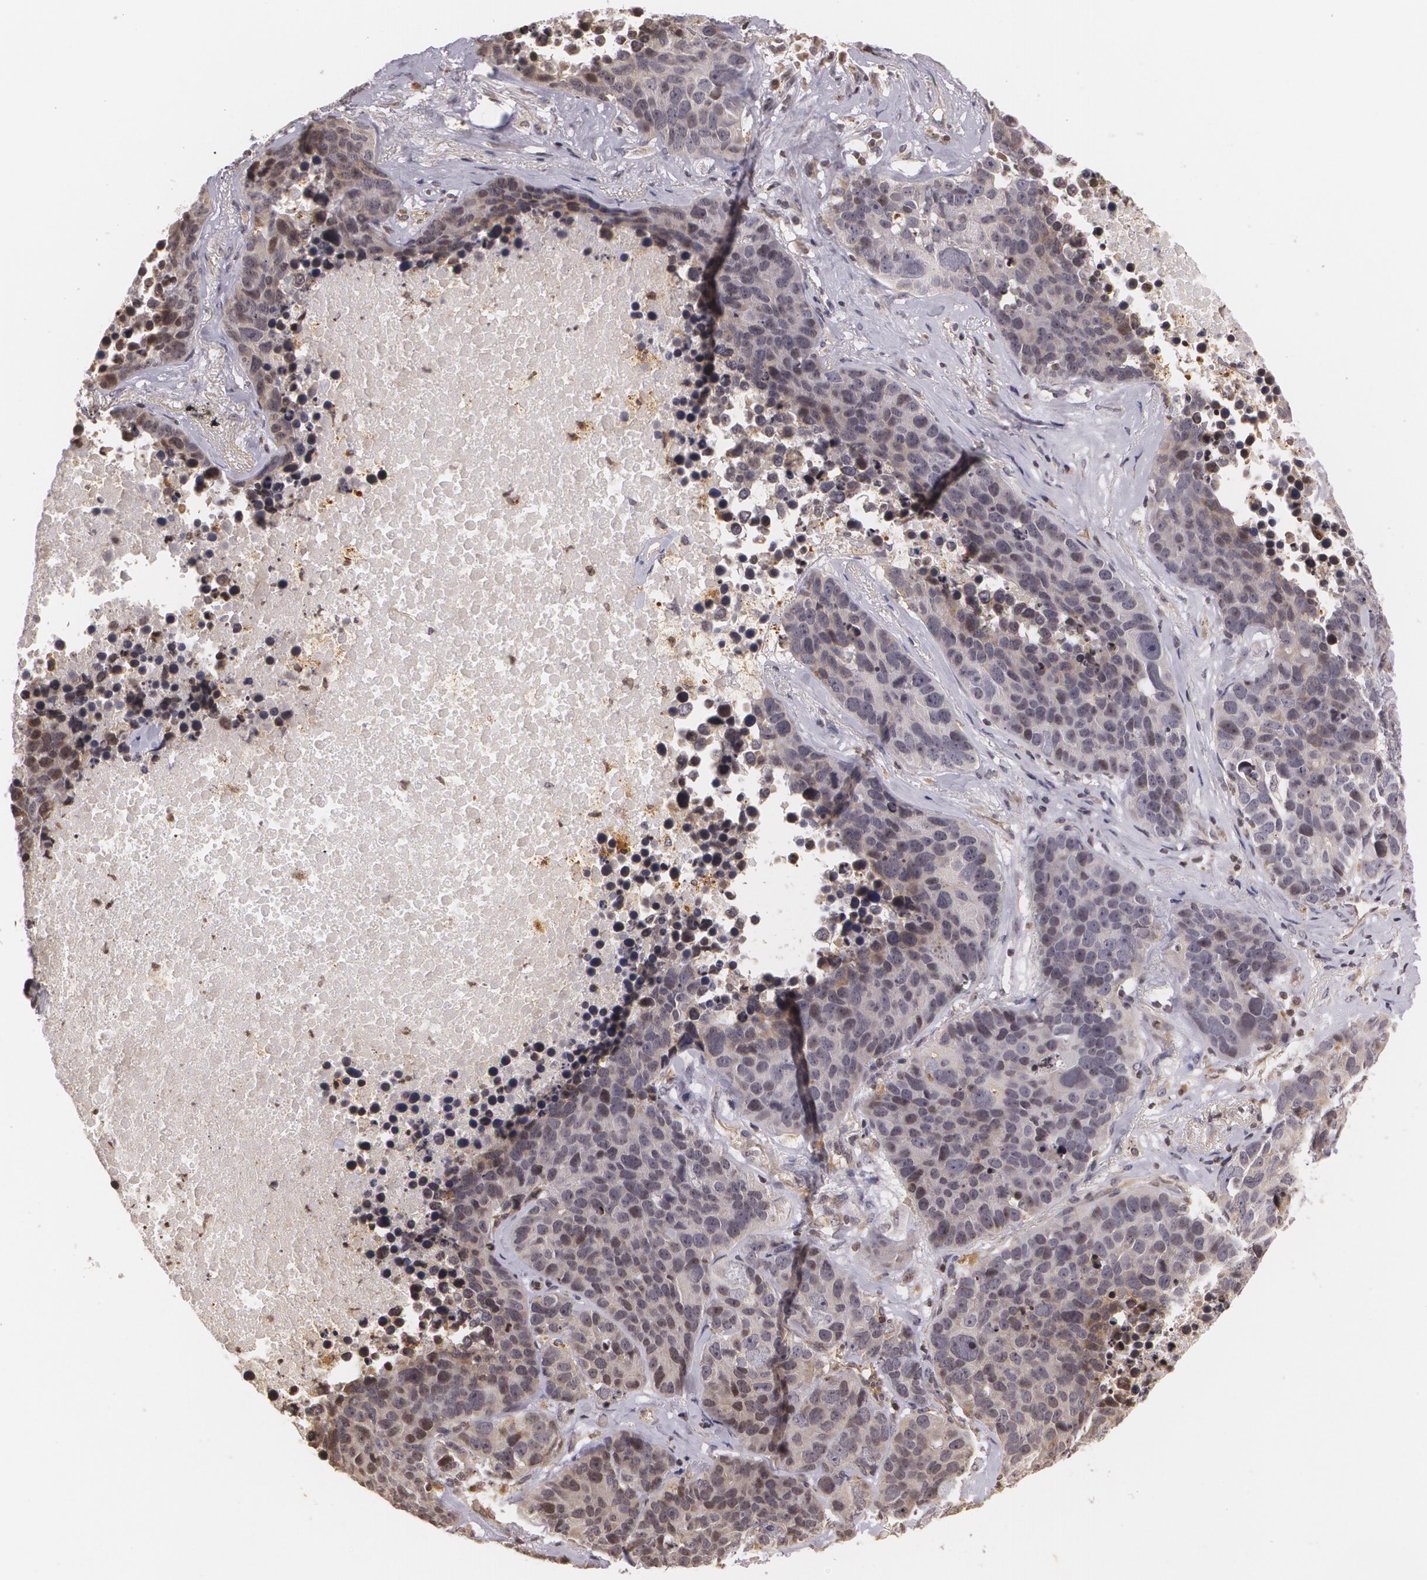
{"staining": {"intensity": "weak", "quantity": "25%-75%", "location": "cytoplasmic/membranous,nuclear"}, "tissue": "lung cancer", "cell_type": "Tumor cells", "image_type": "cancer", "snomed": [{"axis": "morphology", "description": "Carcinoid, malignant, NOS"}, {"axis": "topography", "description": "Lung"}], "caption": "IHC image of human malignant carcinoid (lung) stained for a protein (brown), which demonstrates low levels of weak cytoplasmic/membranous and nuclear expression in about 25%-75% of tumor cells.", "gene": "VAV3", "patient": {"sex": "male", "age": 60}}